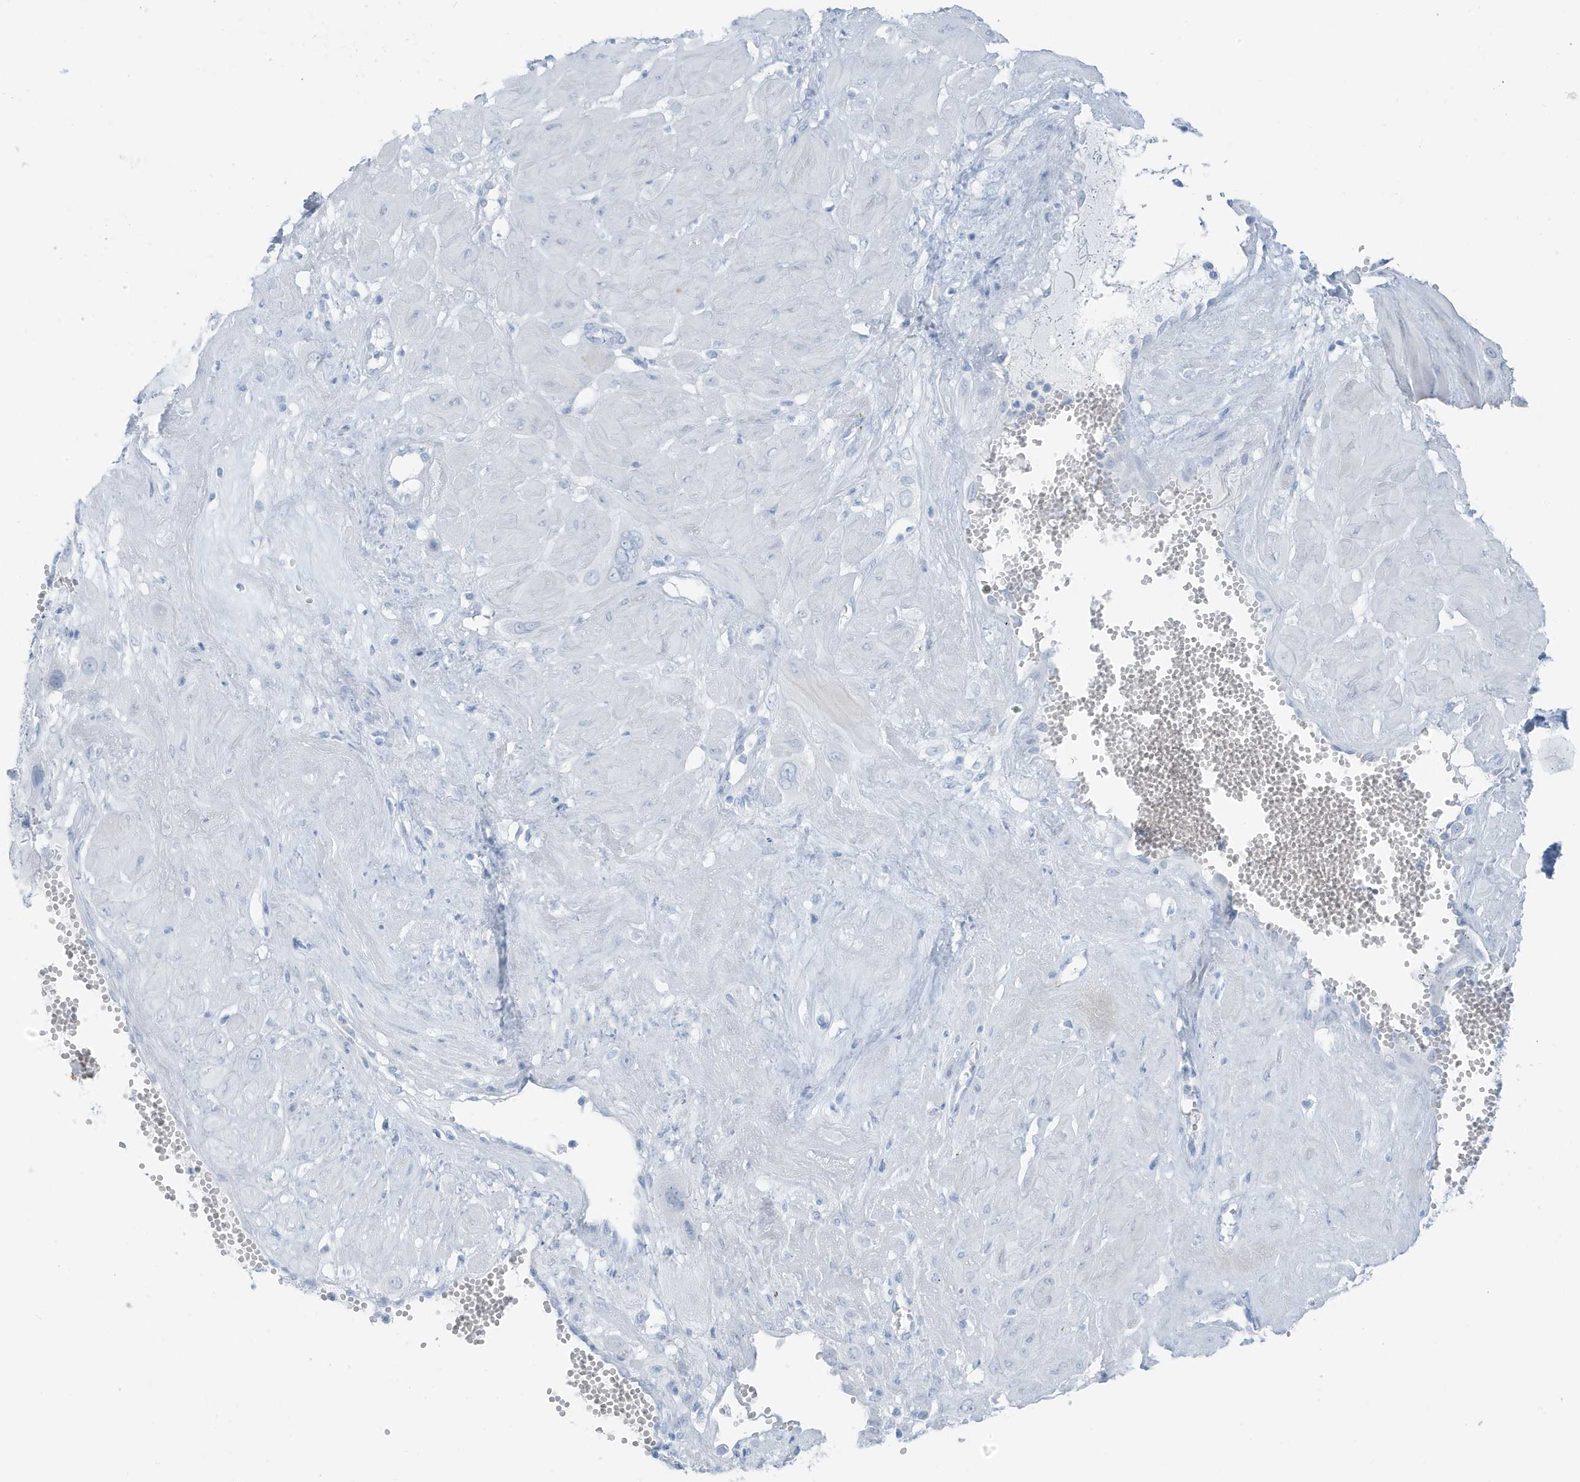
{"staining": {"intensity": "negative", "quantity": "none", "location": "none"}, "tissue": "cervical cancer", "cell_type": "Tumor cells", "image_type": "cancer", "snomed": [{"axis": "morphology", "description": "Squamous cell carcinoma, NOS"}, {"axis": "topography", "description": "Cervix"}], "caption": "There is no significant expression in tumor cells of cervical squamous cell carcinoma.", "gene": "ZFP64", "patient": {"sex": "female", "age": 34}}